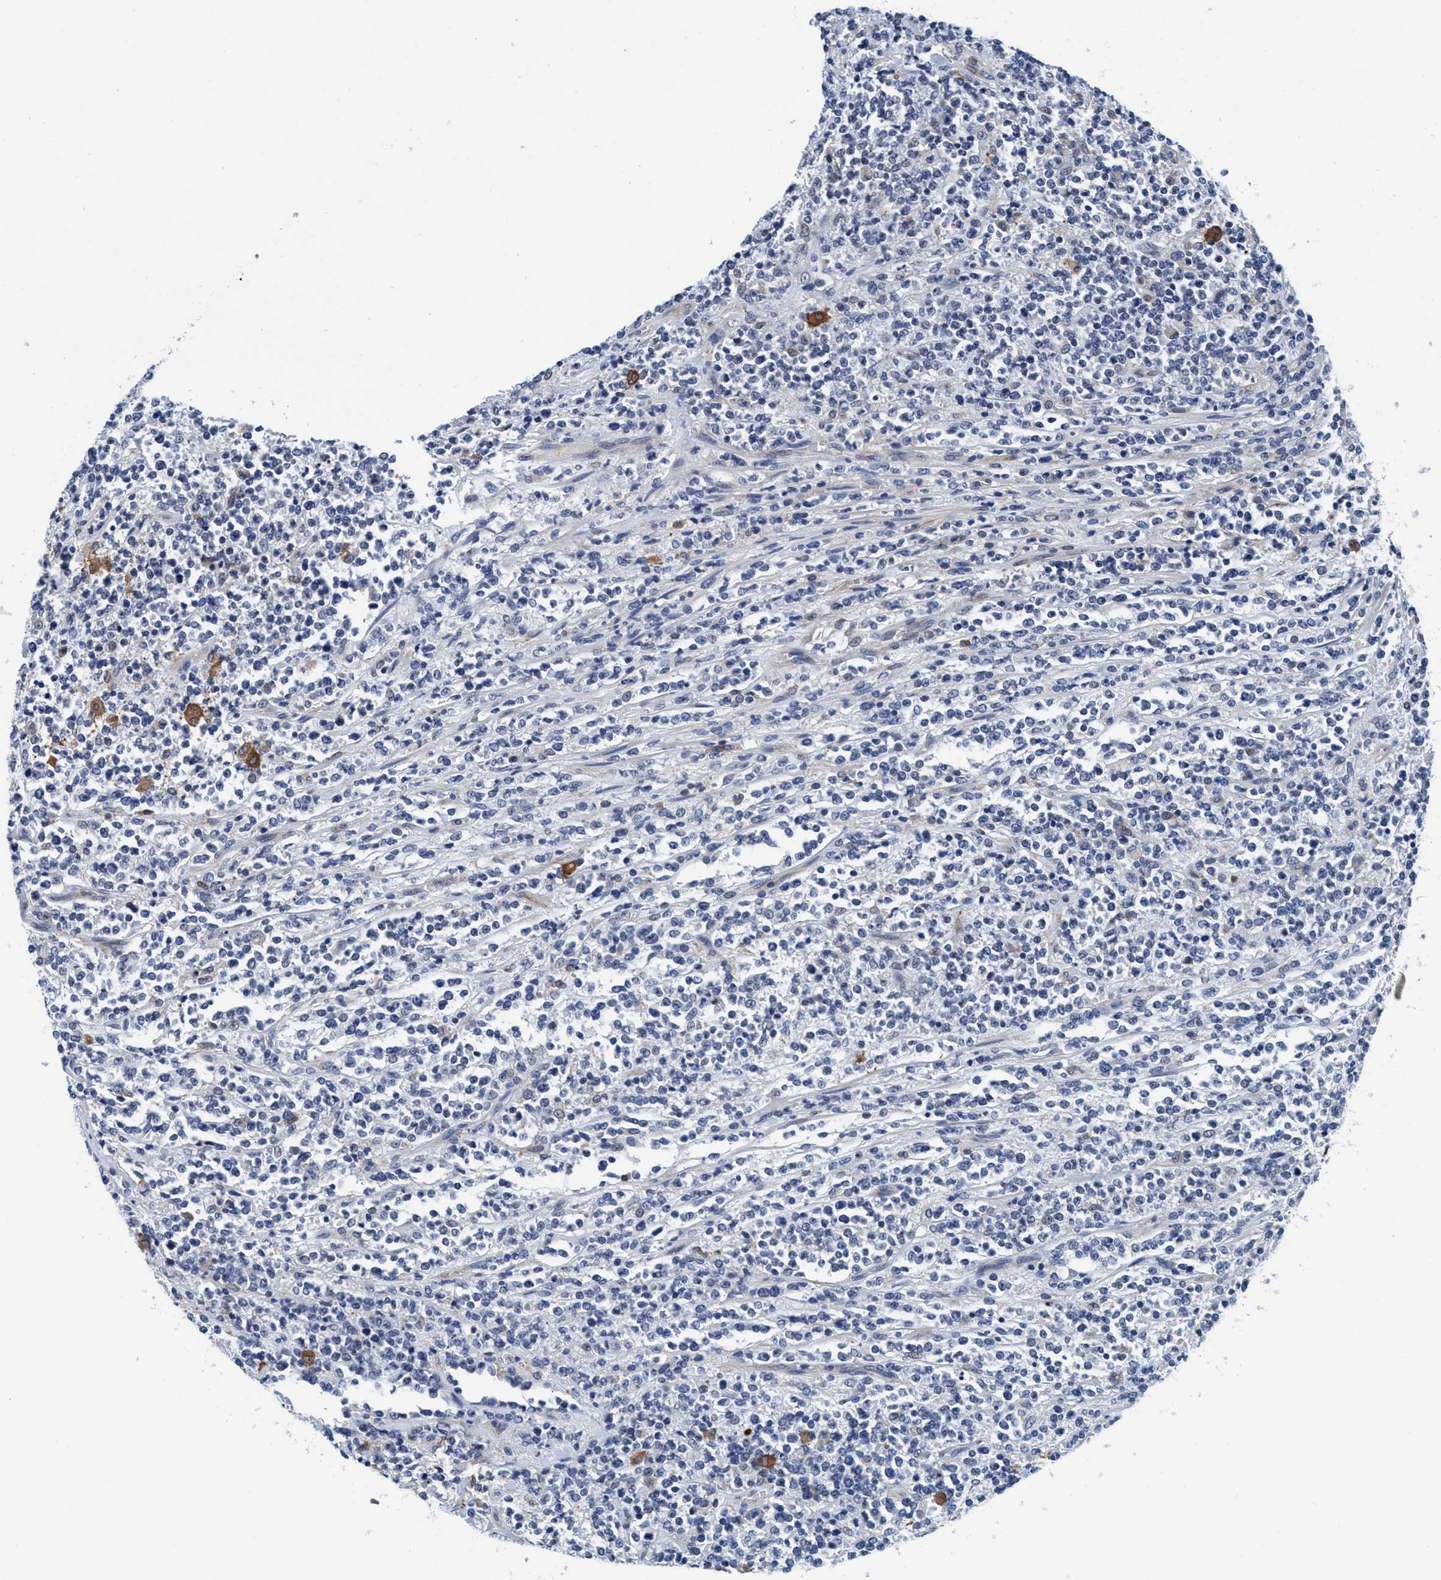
{"staining": {"intensity": "negative", "quantity": "none", "location": "none"}, "tissue": "lymphoma", "cell_type": "Tumor cells", "image_type": "cancer", "snomed": [{"axis": "morphology", "description": "Malignant lymphoma, non-Hodgkin's type, High grade"}, {"axis": "topography", "description": "Soft tissue"}], "caption": "DAB immunohistochemical staining of lymphoma shows no significant staining in tumor cells. The staining was performed using DAB to visualize the protein expression in brown, while the nuclei were stained in blue with hematoxylin (Magnification: 20x).", "gene": "TMEM94", "patient": {"sex": "male", "age": 18}}